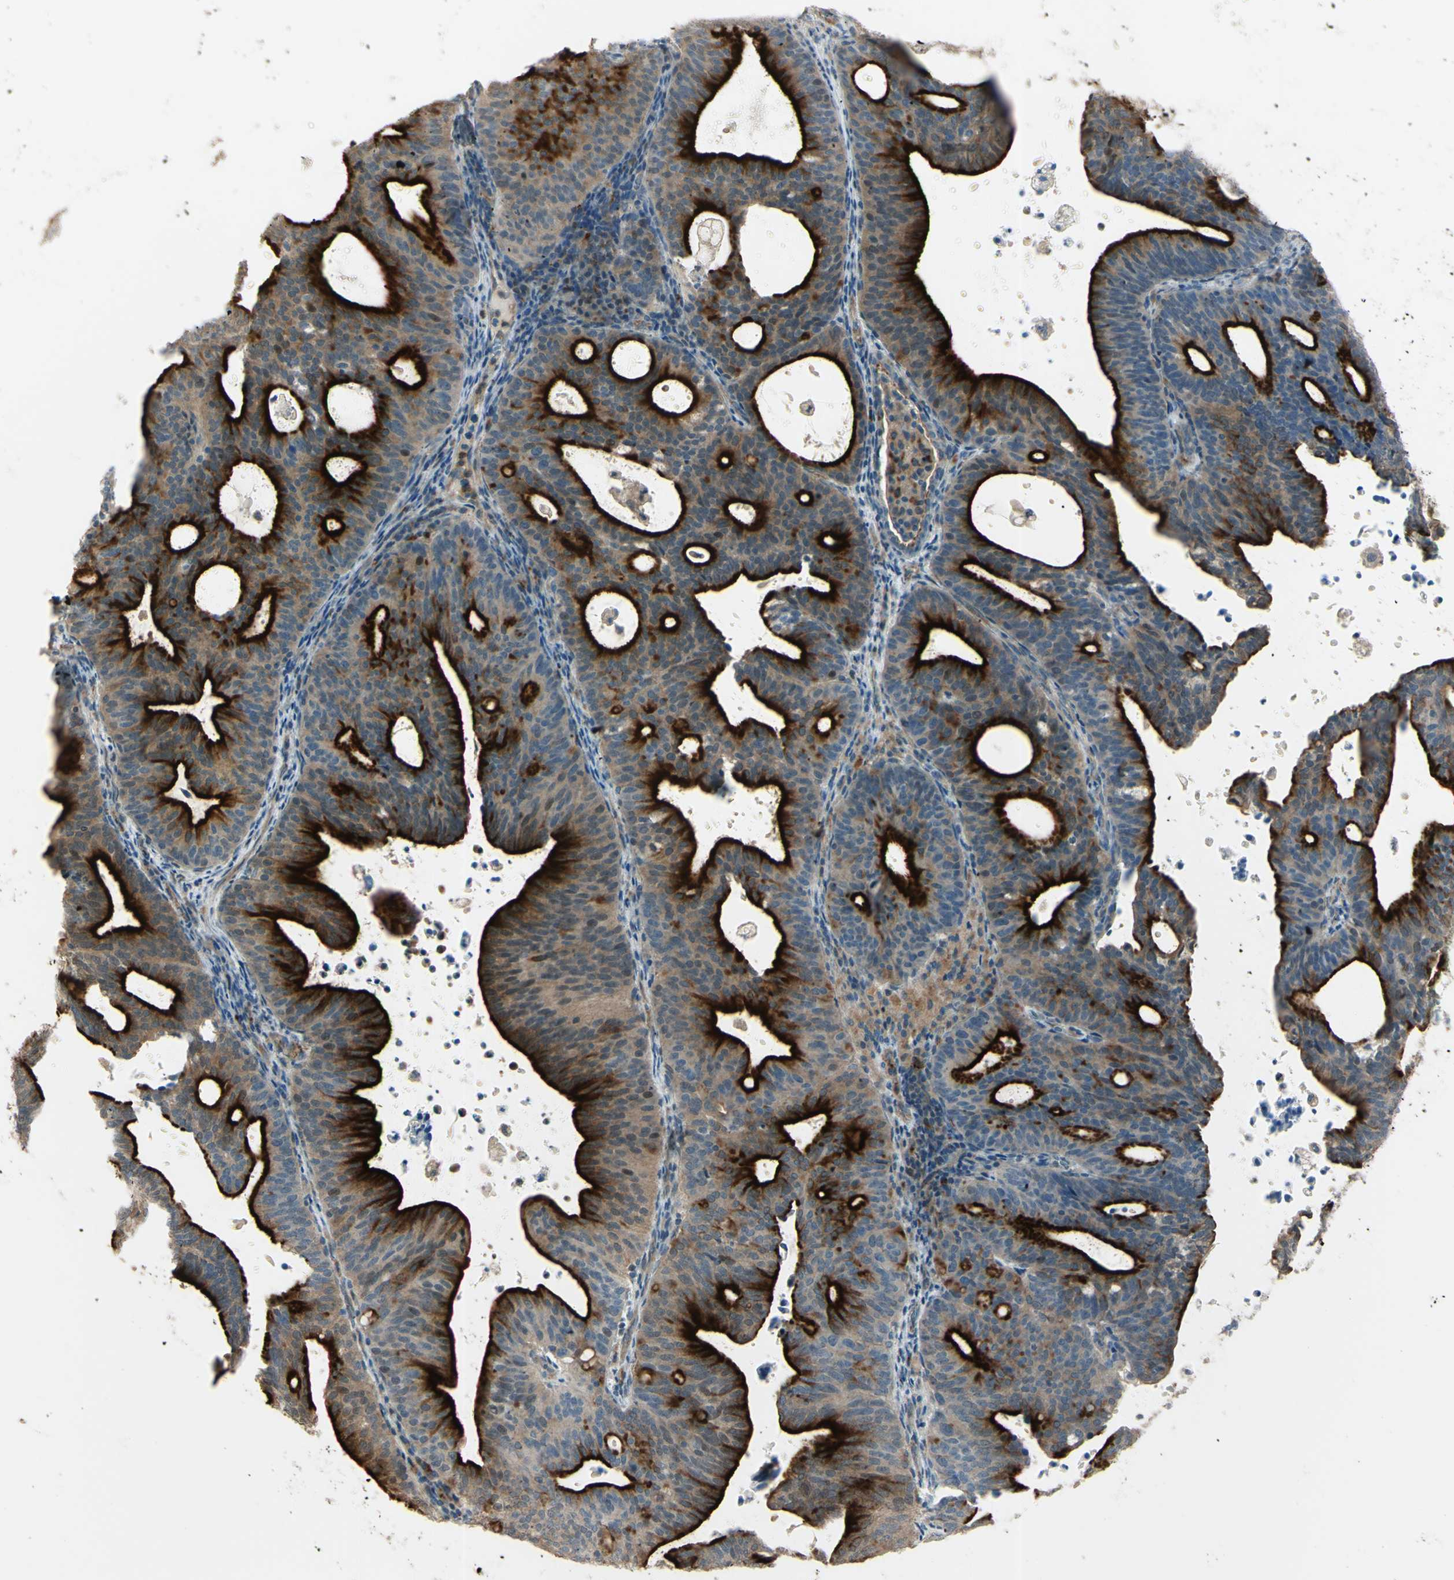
{"staining": {"intensity": "strong", "quantity": "25%-75%", "location": "cytoplasmic/membranous"}, "tissue": "endometrial cancer", "cell_type": "Tumor cells", "image_type": "cancer", "snomed": [{"axis": "morphology", "description": "Adenocarcinoma, NOS"}, {"axis": "topography", "description": "Uterus"}], "caption": "Immunohistochemistry (IHC) image of neoplastic tissue: human endometrial cancer stained using immunohistochemistry (IHC) exhibits high levels of strong protein expression localized specifically in the cytoplasmic/membranous of tumor cells, appearing as a cytoplasmic/membranous brown color.", "gene": "LMTK2", "patient": {"sex": "female", "age": 83}}